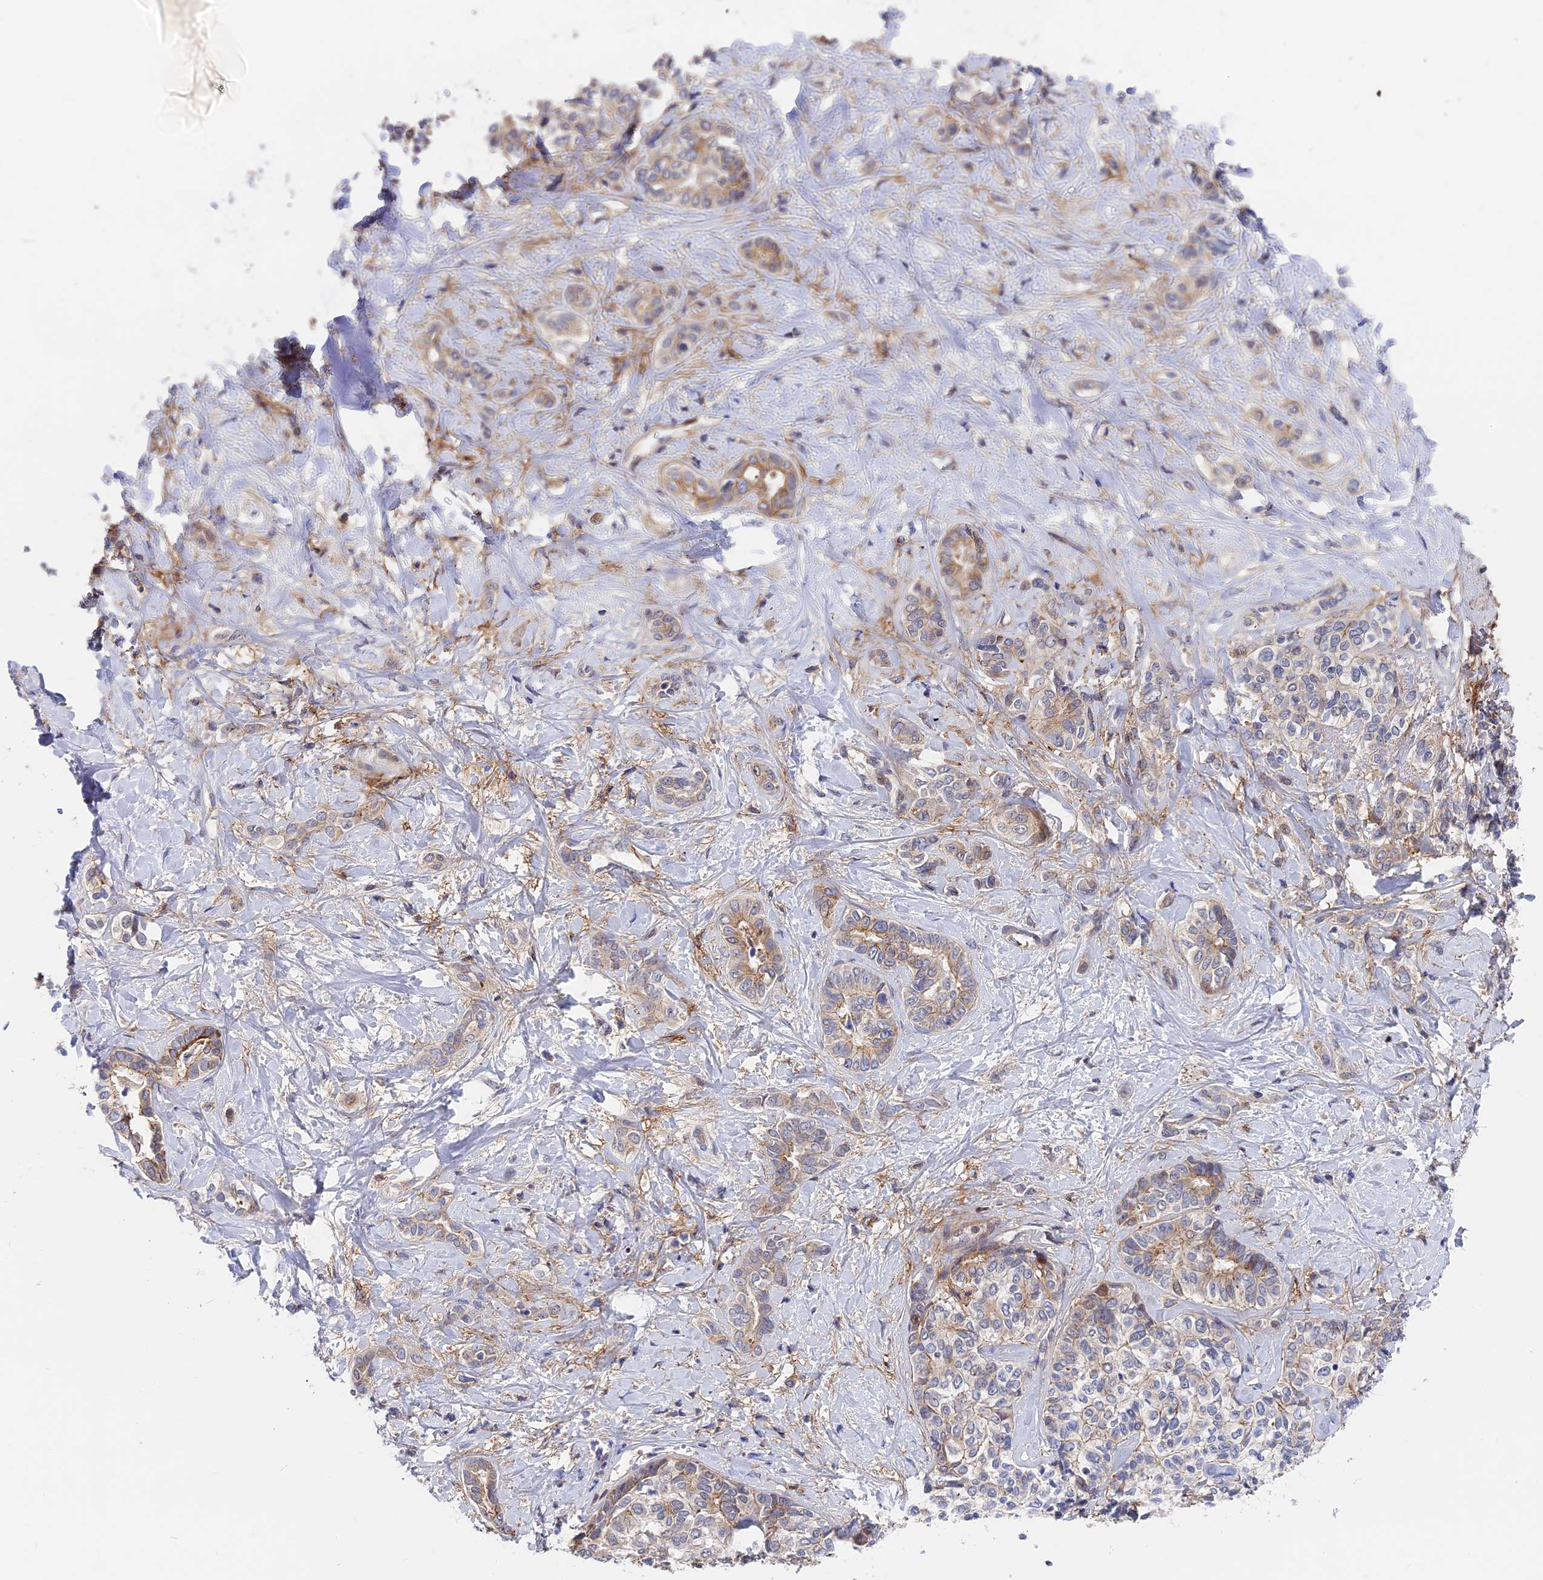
{"staining": {"intensity": "weak", "quantity": "<25%", "location": "cytoplasmic/membranous"}, "tissue": "liver cancer", "cell_type": "Tumor cells", "image_type": "cancer", "snomed": [{"axis": "morphology", "description": "Cholangiocarcinoma"}, {"axis": "topography", "description": "Liver"}], "caption": "DAB immunohistochemical staining of human liver cancer (cholangiocarcinoma) shows no significant expression in tumor cells.", "gene": "MISP3", "patient": {"sex": "female", "age": 77}}